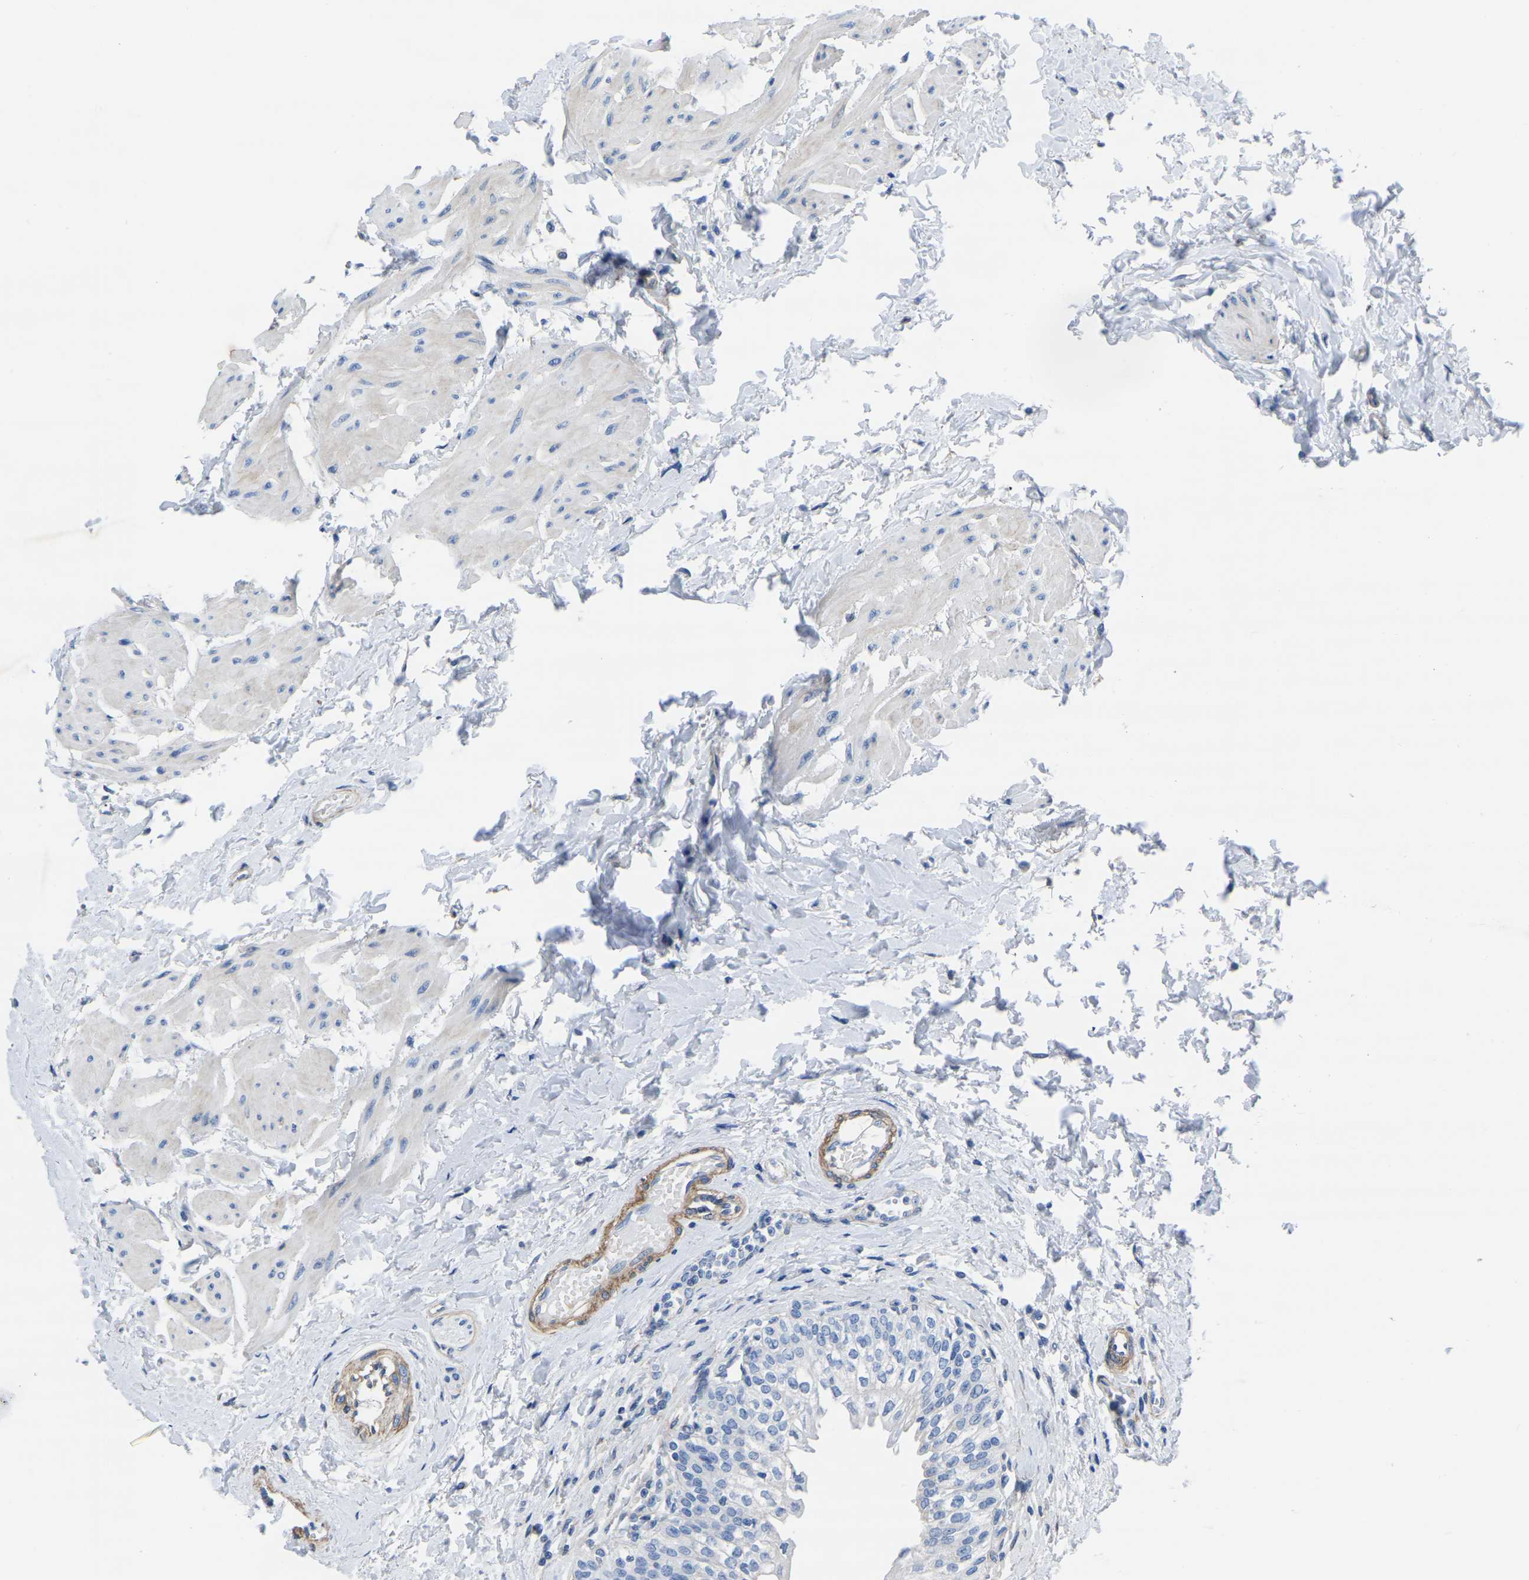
{"staining": {"intensity": "negative", "quantity": "none", "location": "none"}, "tissue": "urinary bladder", "cell_type": "Urothelial cells", "image_type": "normal", "snomed": [{"axis": "morphology", "description": "Normal tissue, NOS"}, {"axis": "topography", "description": "Urinary bladder"}], "caption": "Immunohistochemistry (IHC) photomicrograph of benign urinary bladder: human urinary bladder stained with DAB (3,3'-diaminobenzidine) demonstrates no significant protein positivity in urothelial cells. (Immunohistochemistry, brightfield microscopy, high magnification).", "gene": "SLC45A3", "patient": {"sex": "male", "age": 55}}